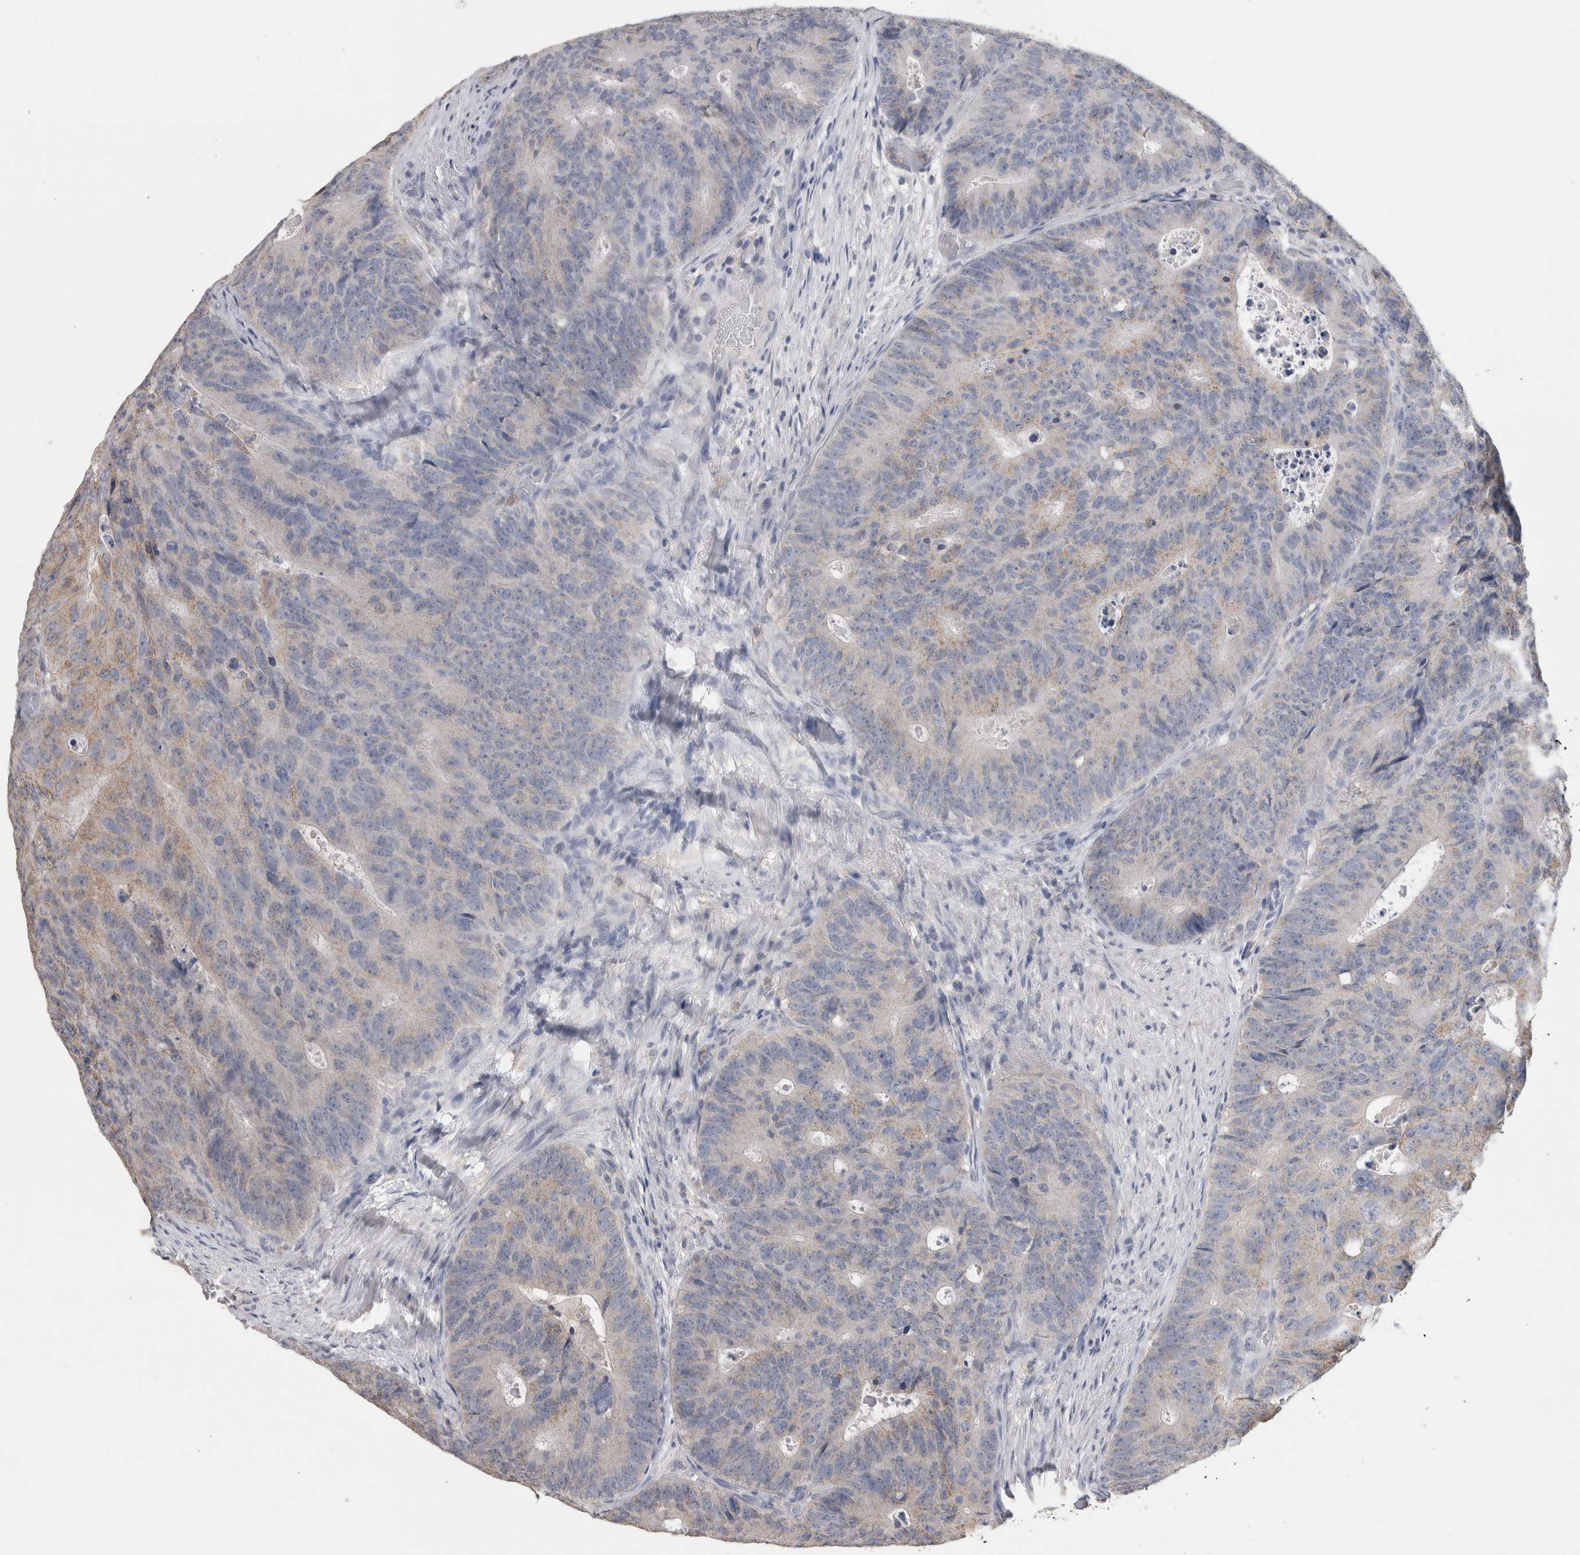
{"staining": {"intensity": "weak", "quantity": "<25%", "location": "cytoplasmic/membranous"}, "tissue": "colorectal cancer", "cell_type": "Tumor cells", "image_type": "cancer", "snomed": [{"axis": "morphology", "description": "Adenocarcinoma, NOS"}, {"axis": "topography", "description": "Colon"}], "caption": "IHC of adenocarcinoma (colorectal) shows no expression in tumor cells.", "gene": "CNTFR", "patient": {"sex": "male", "age": 87}}